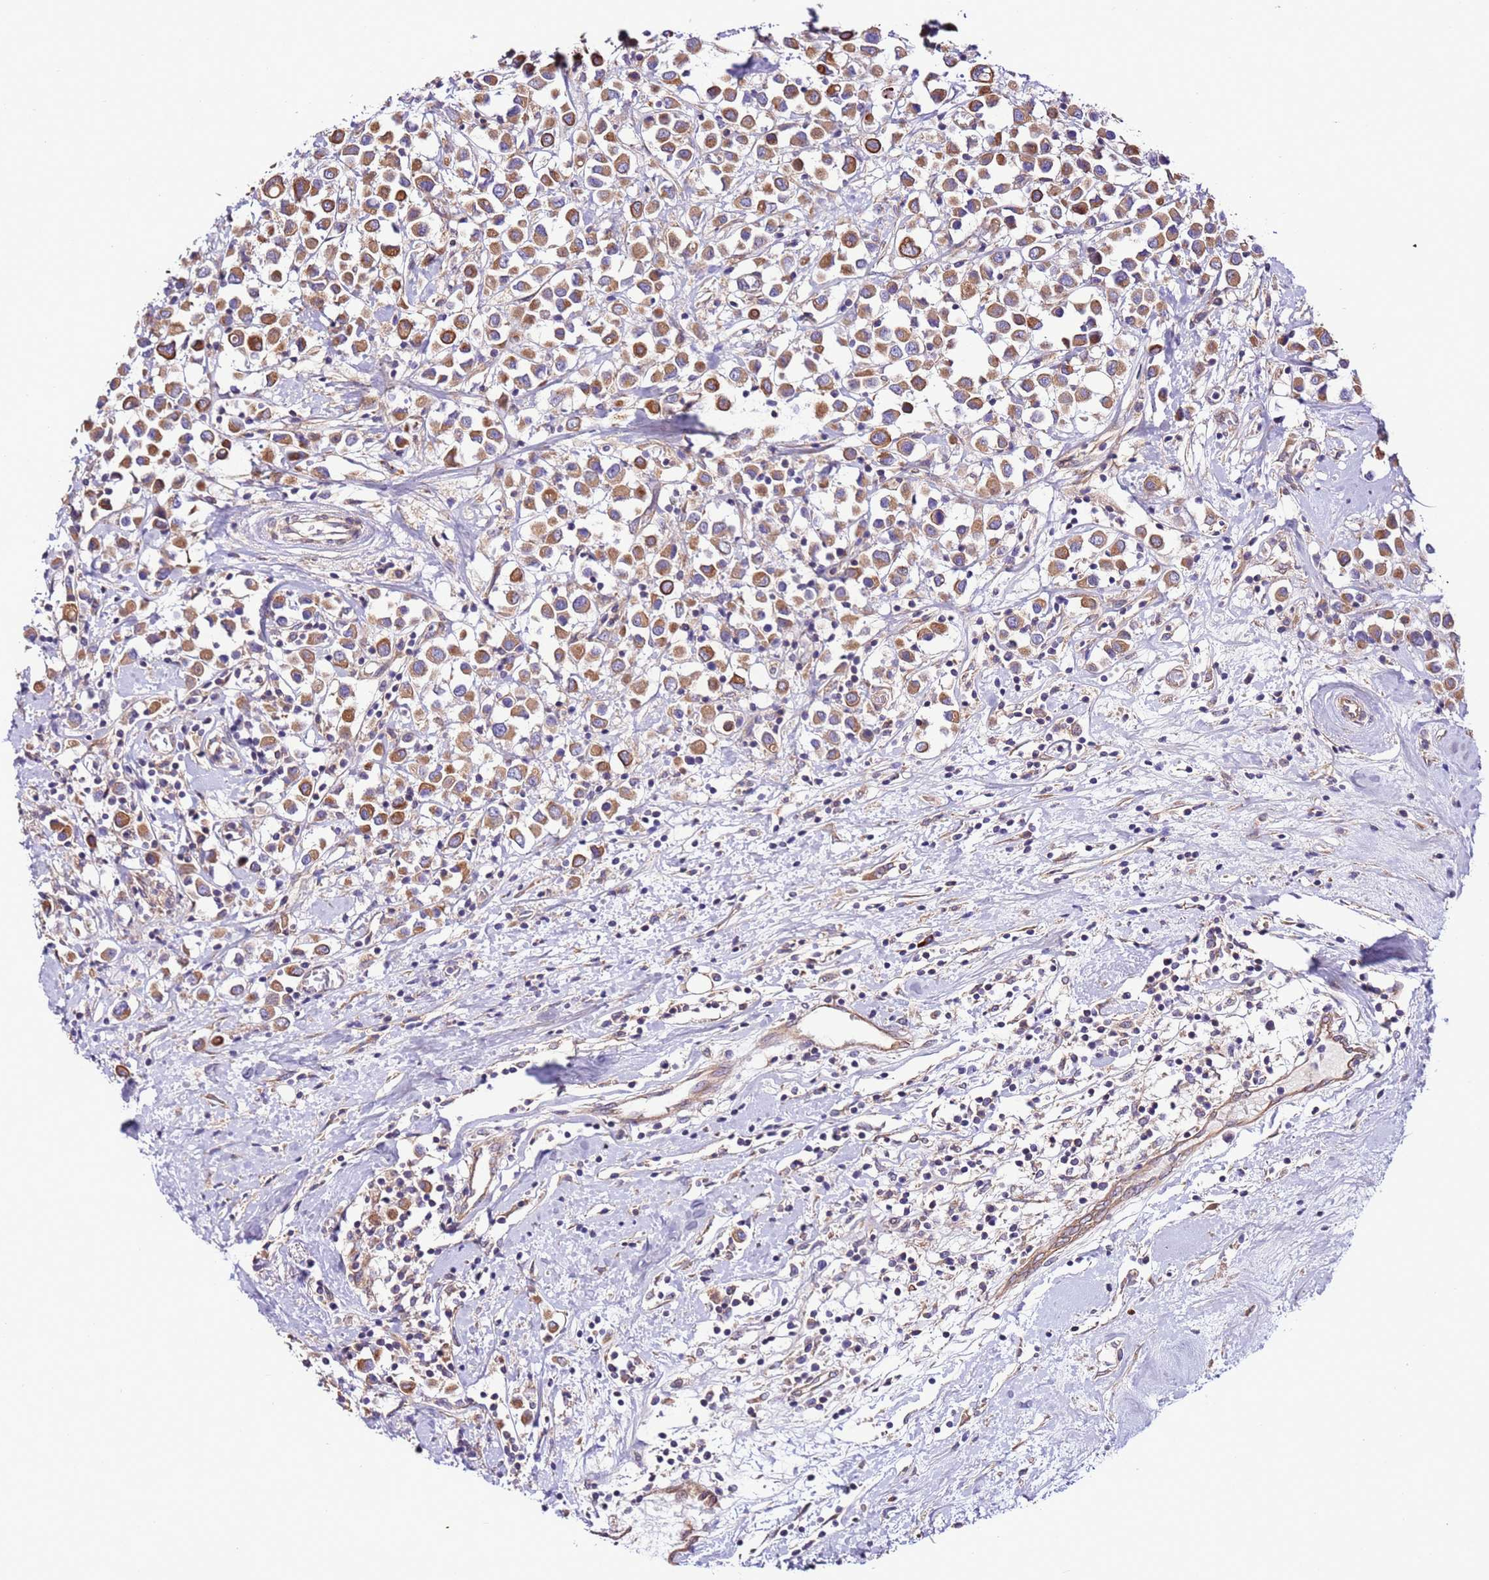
{"staining": {"intensity": "moderate", "quantity": ">75%", "location": "cytoplasmic/membranous"}, "tissue": "breast cancer", "cell_type": "Tumor cells", "image_type": "cancer", "snomed": [{"axis": "morphology", "description": "Duct carcinoma"}, {"axis": "topography", "description": "Breast"}], "caption": "Tumor cells show medium levels of moderate cytoplasmic/membranous expression in about >75% of cells in breast cancer. Immunohistochemistry (ihc) stains the protein in brown and the nuclei are stained blue.", "gene": "SPCS1", "patient": {"sex": "female", "age": 61}}